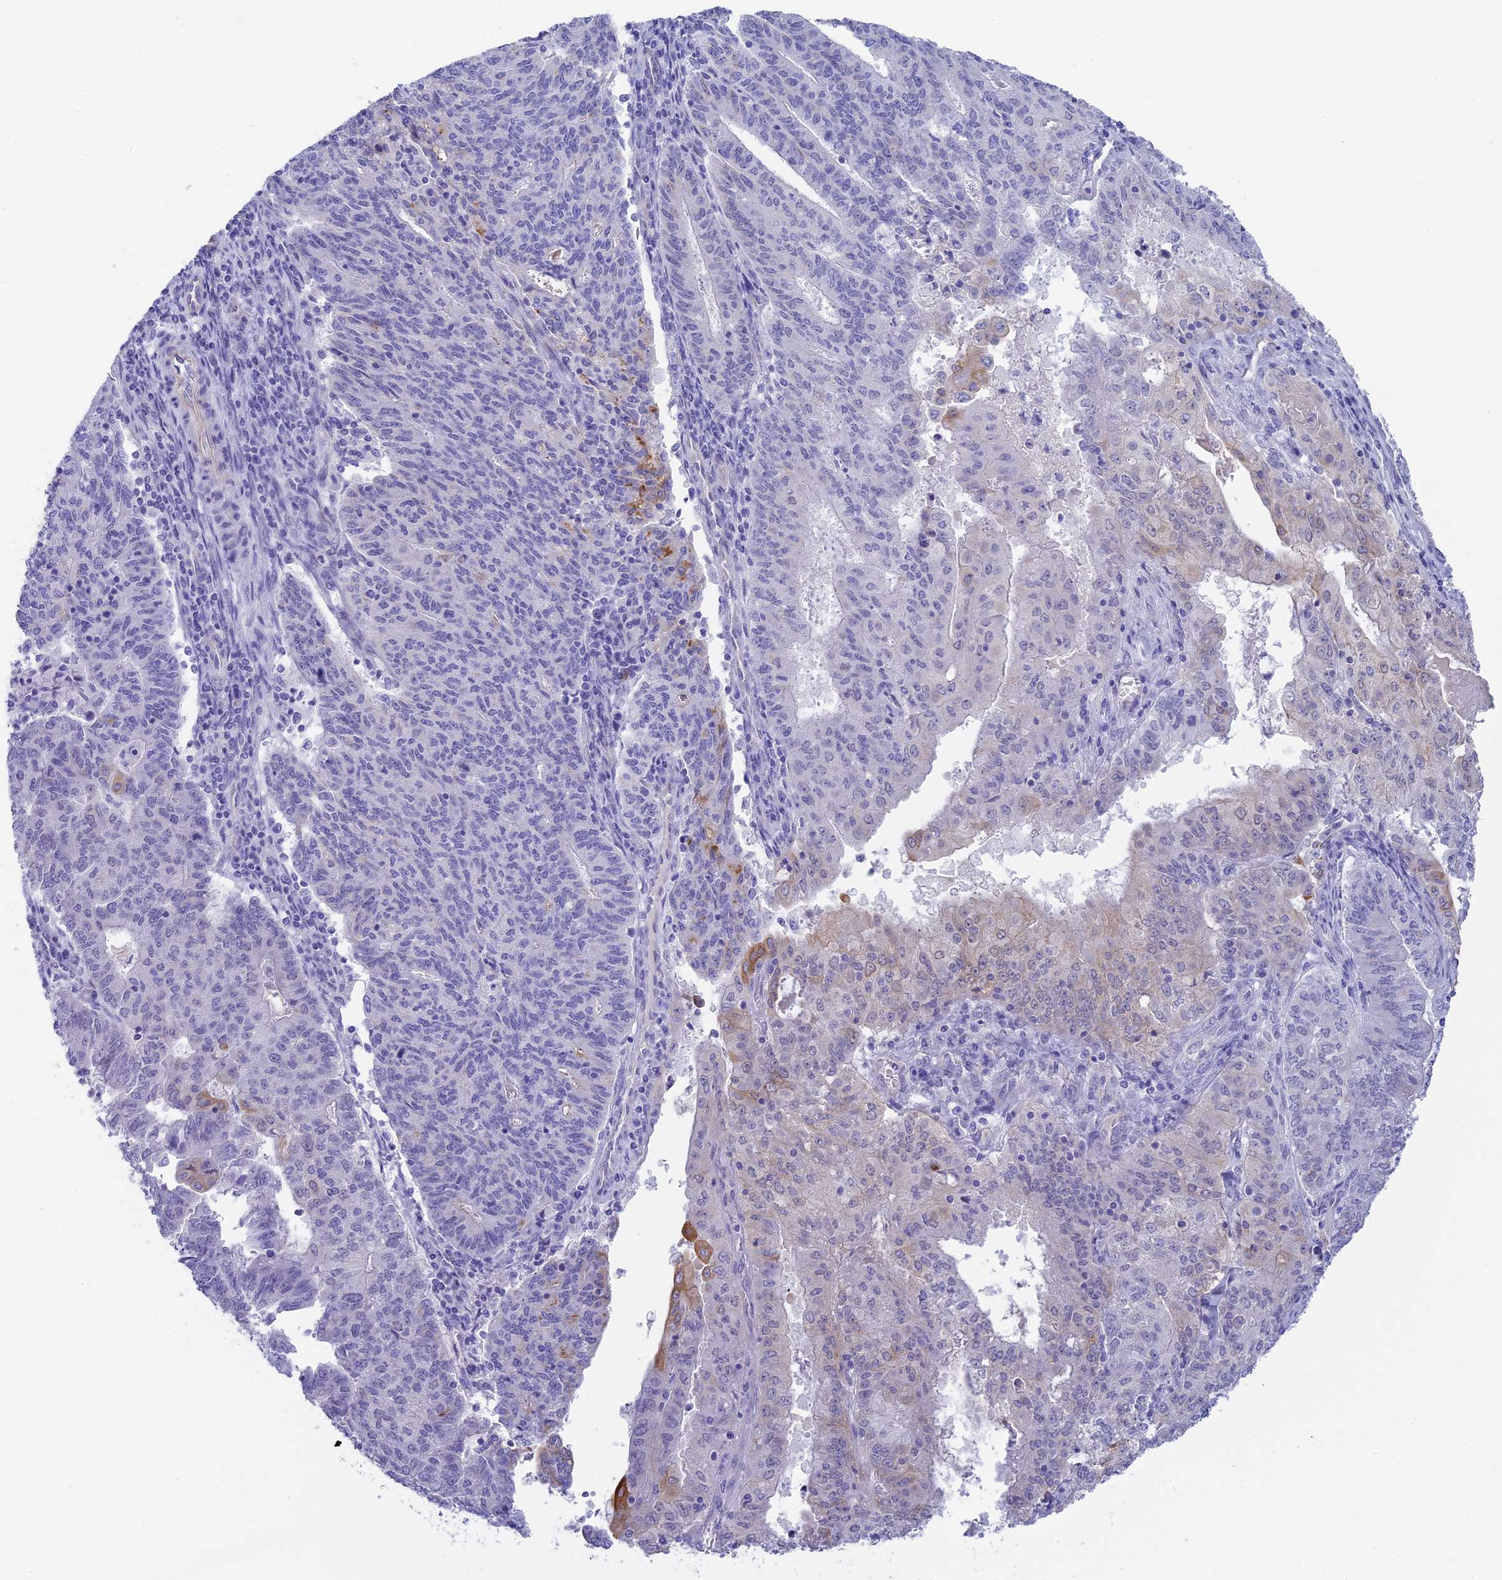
{"staining": {"intensity": "negative", "quantity": "none", "location": "none"}, "tissue": "endometrial cancer", "cell_type": "Tumor cells", "image_type": "cancer", "snomed": [{"axis": "morphology", "description": "Adenocarcinoma, NOS"}, {"axis": "topography", "description": "Endometrium"}], "caption": "This image is of adenocarcinoma (endometrial) stained with IHC to label a protein in brown with the nuclei are counter-stained blue. There is no expression in tumor cells.", "gene": "TACSTD2", "patient": {"sex": "female", "age": 59}}